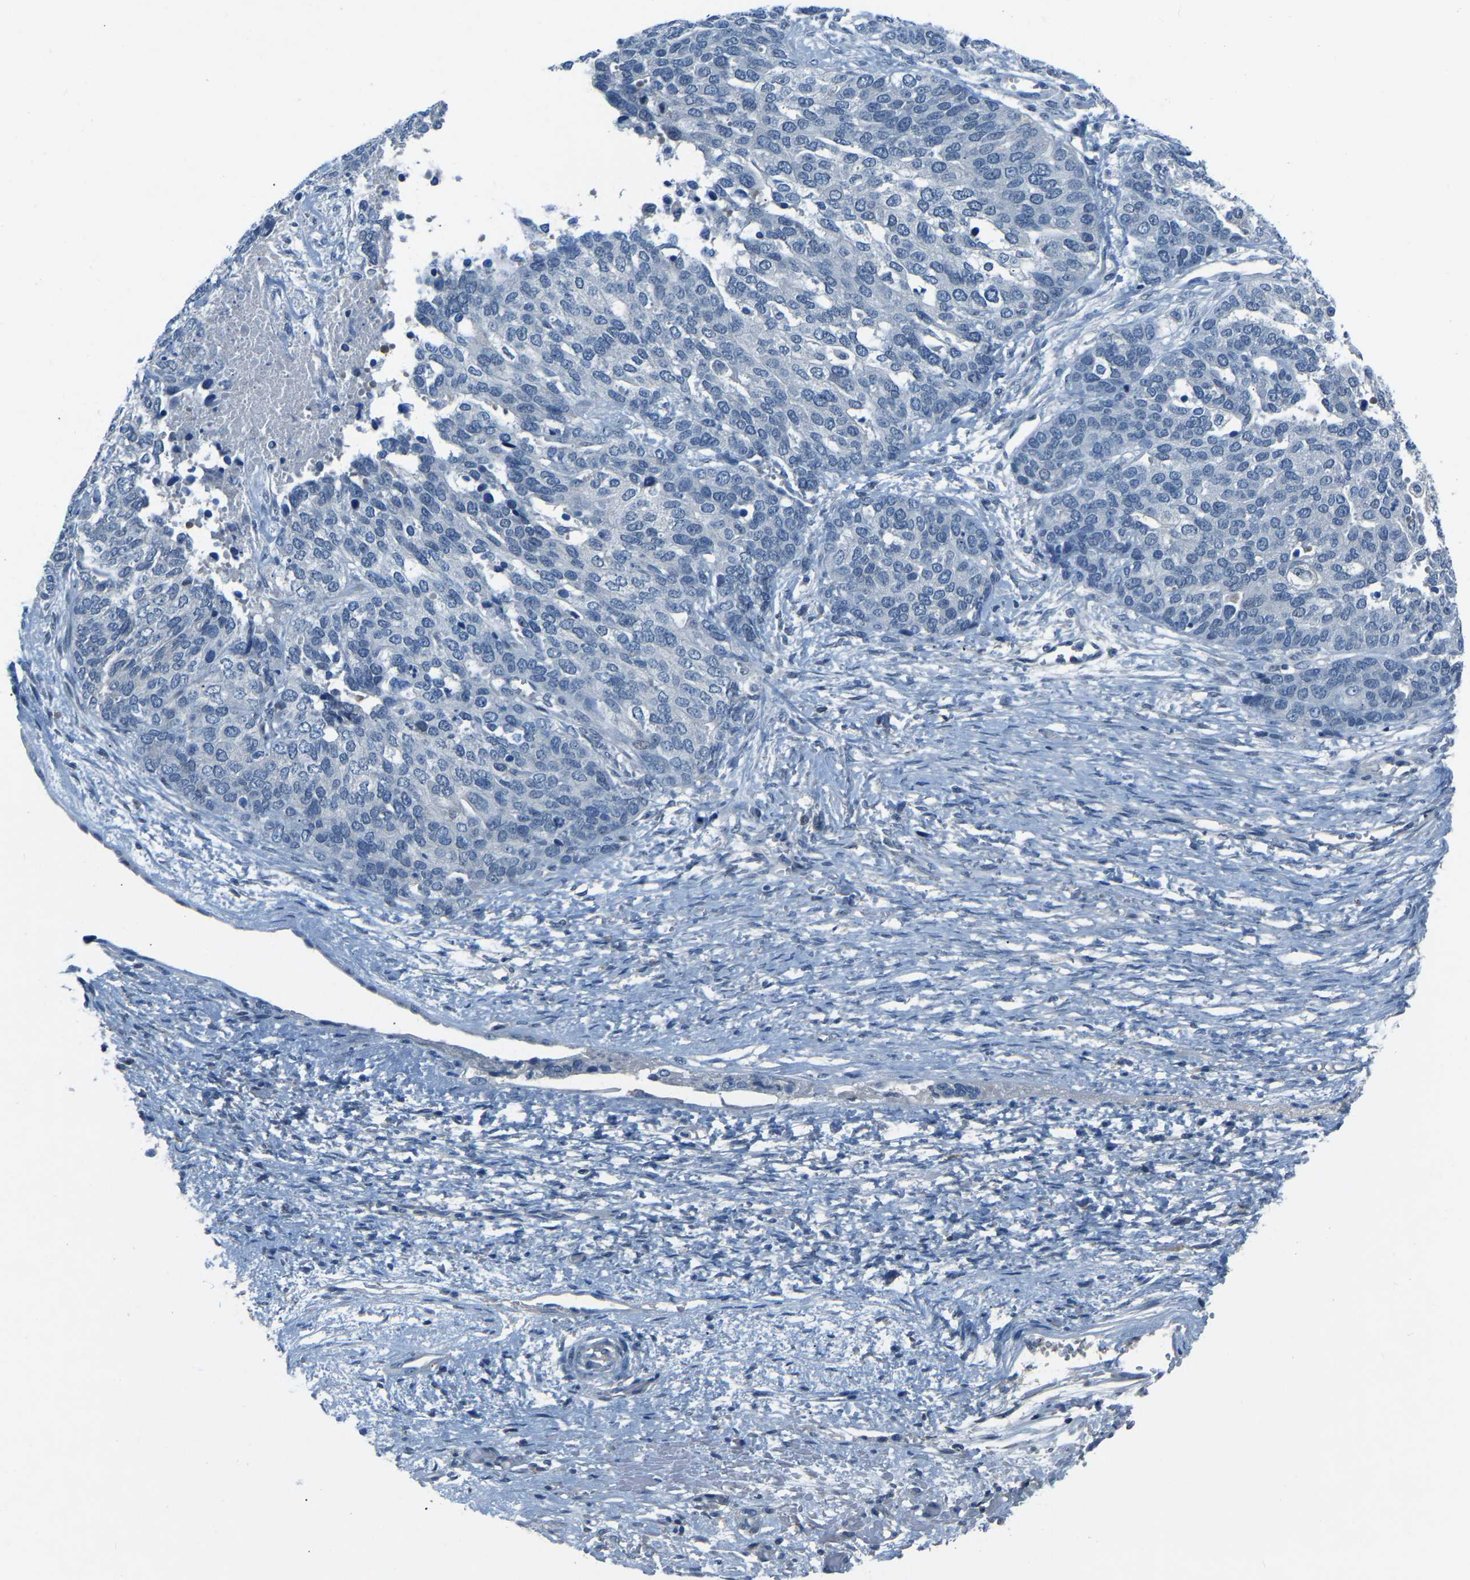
{"staining": {"intensity": "negative", "quantity": "none", "location": "none"}, "tissue": "ovarian cancer", "cell_type": "Tumor cells", "image_type": "cancer", "snomed": [{"axis": "morphology", "description": "Cystadenocarcinoma, serous, NOS"}, {"axis": "topography", "description": "Ovary"}], "caption": "Immunohistochemical staining of human ovarian cancer exhibits no significant positivity in tumor cells.", "gene": "XIRP1", "patient": {"sex": "female", "age": 44}}